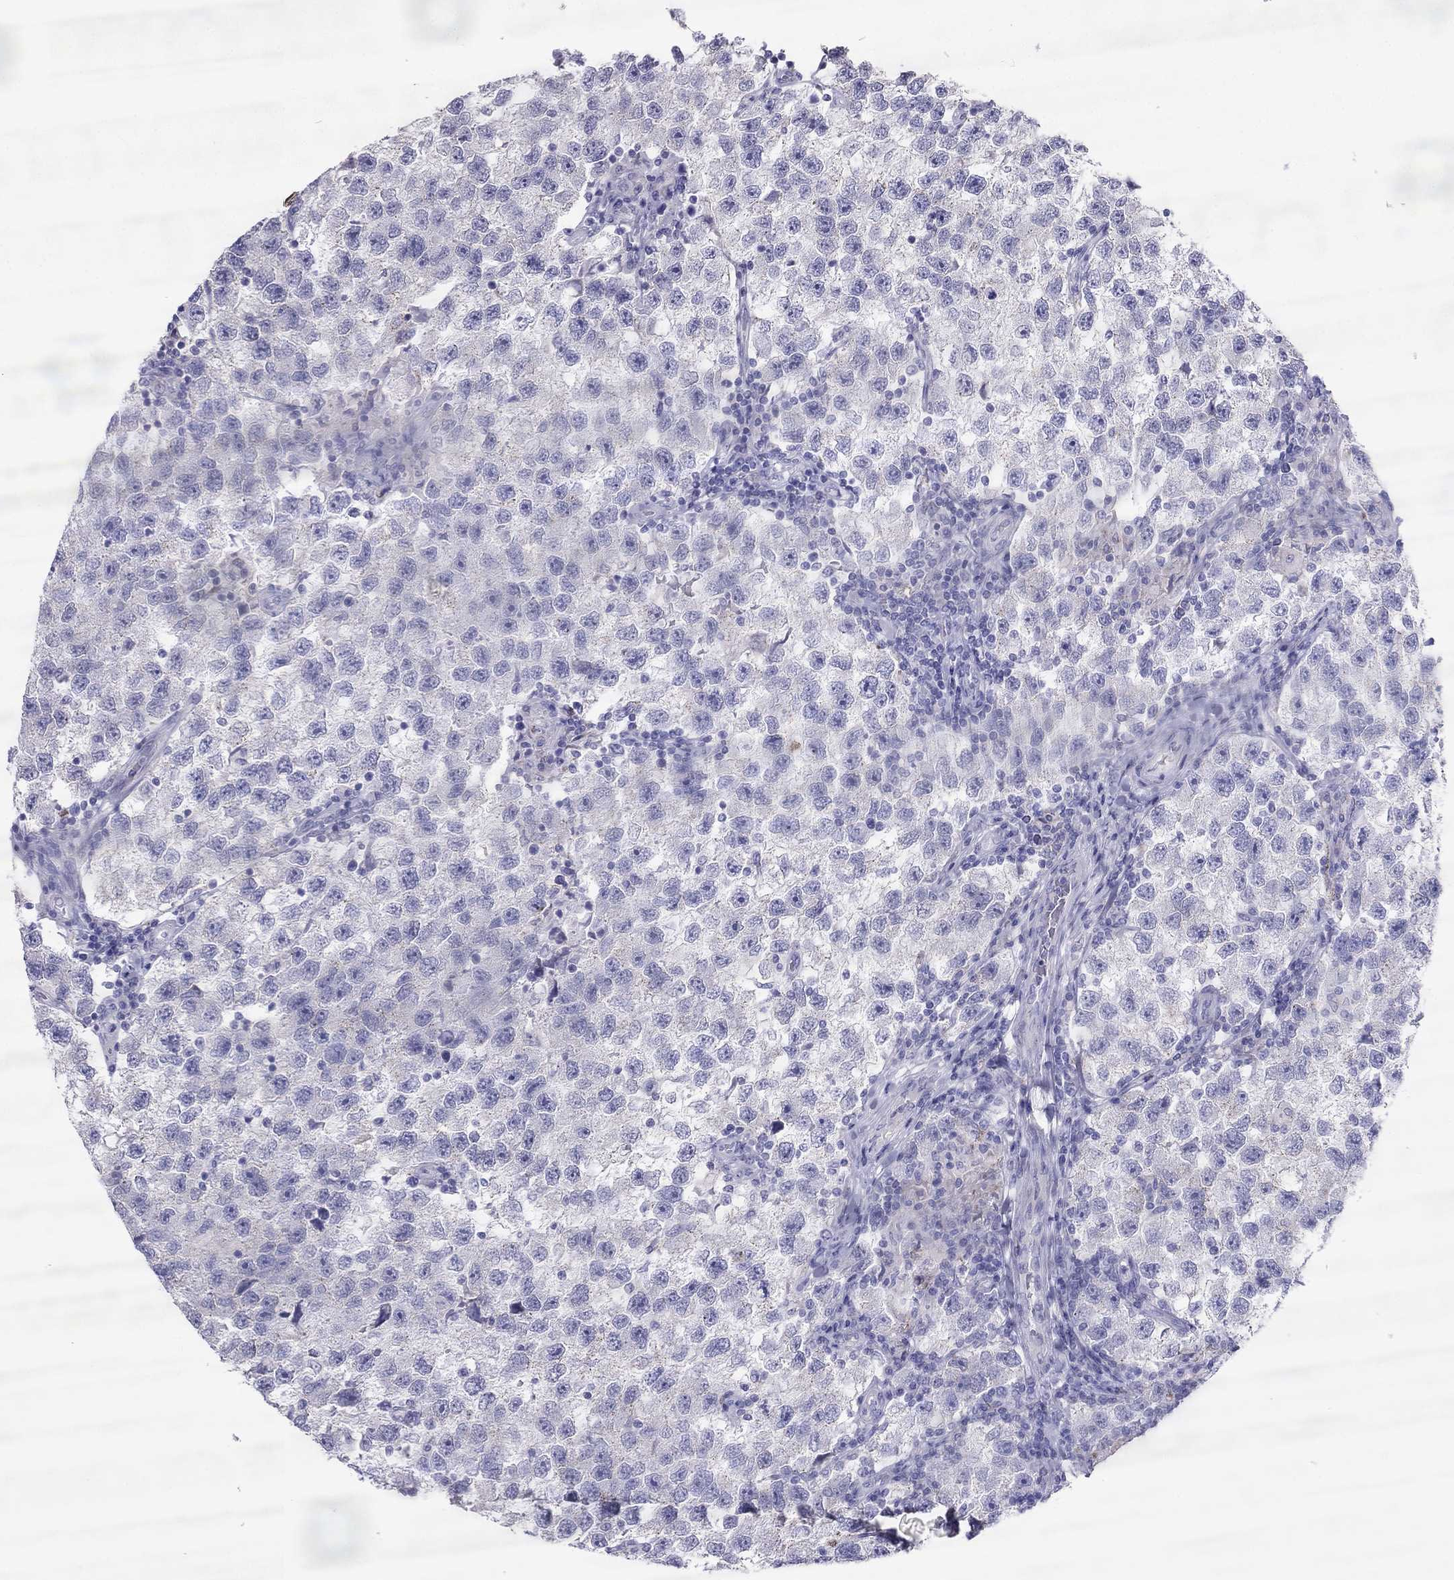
{"staining": {"intensity": "negative", "quantity": "none", "location": "none"}, "tissue": "testis cancer", "cell_type": "Tumor cells", "image_type": "cancer", "snomed": [{"axis": "morphology", "description": "Seminoma, NOS"}, {"axis": "topography", "description": "Testis"}], "caption": "Protein analysis of testis cancer (seminoma) exhibits no significant positivity in tumor cells. Brightfield microscopy of IHC stained with DAB (brown) and hematoxylin (blue), captured at high magnification.", "gene": "MAEL", "patient": {"sex": "male", "age": 26}}